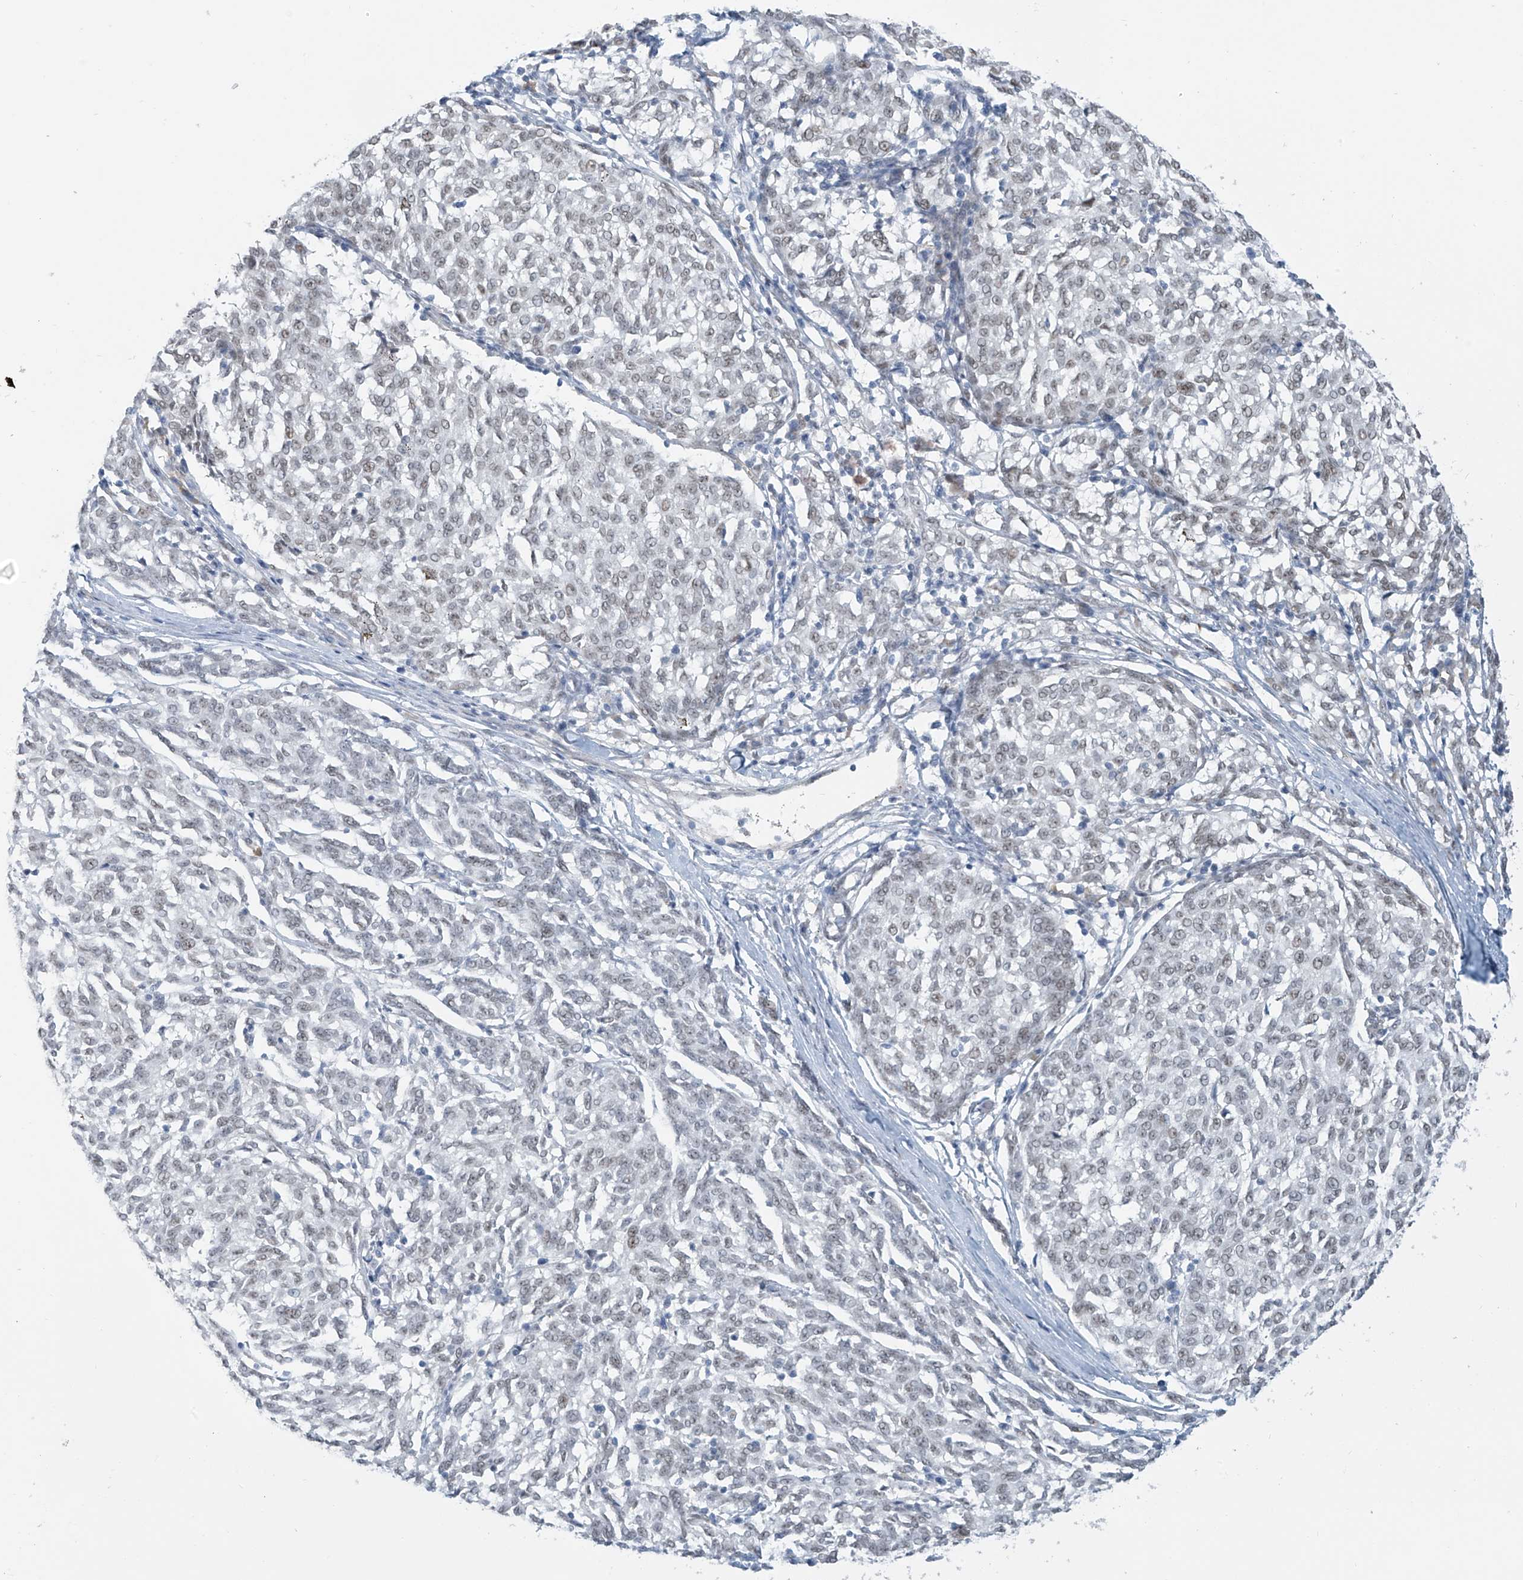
{"staining": {"intensity": "weak", "quantity": "25%-75%", "location": "nuclear"}, "tissue": "melanoma", "cell_type": "Tumor cells", "image_type": "cancer", "snomed": [{"axis": "morphology", "description": "Malignant melanoma, NOS"}, {"axis": "topography", "description": "Skin"}], "caption": "The image reveals staining of malignant melanoma, revealing weak nuclear protein positivity (brown color) within tumor cells.", "gene": "MCM9", "patient": {"sex": "female", "age": 72}}